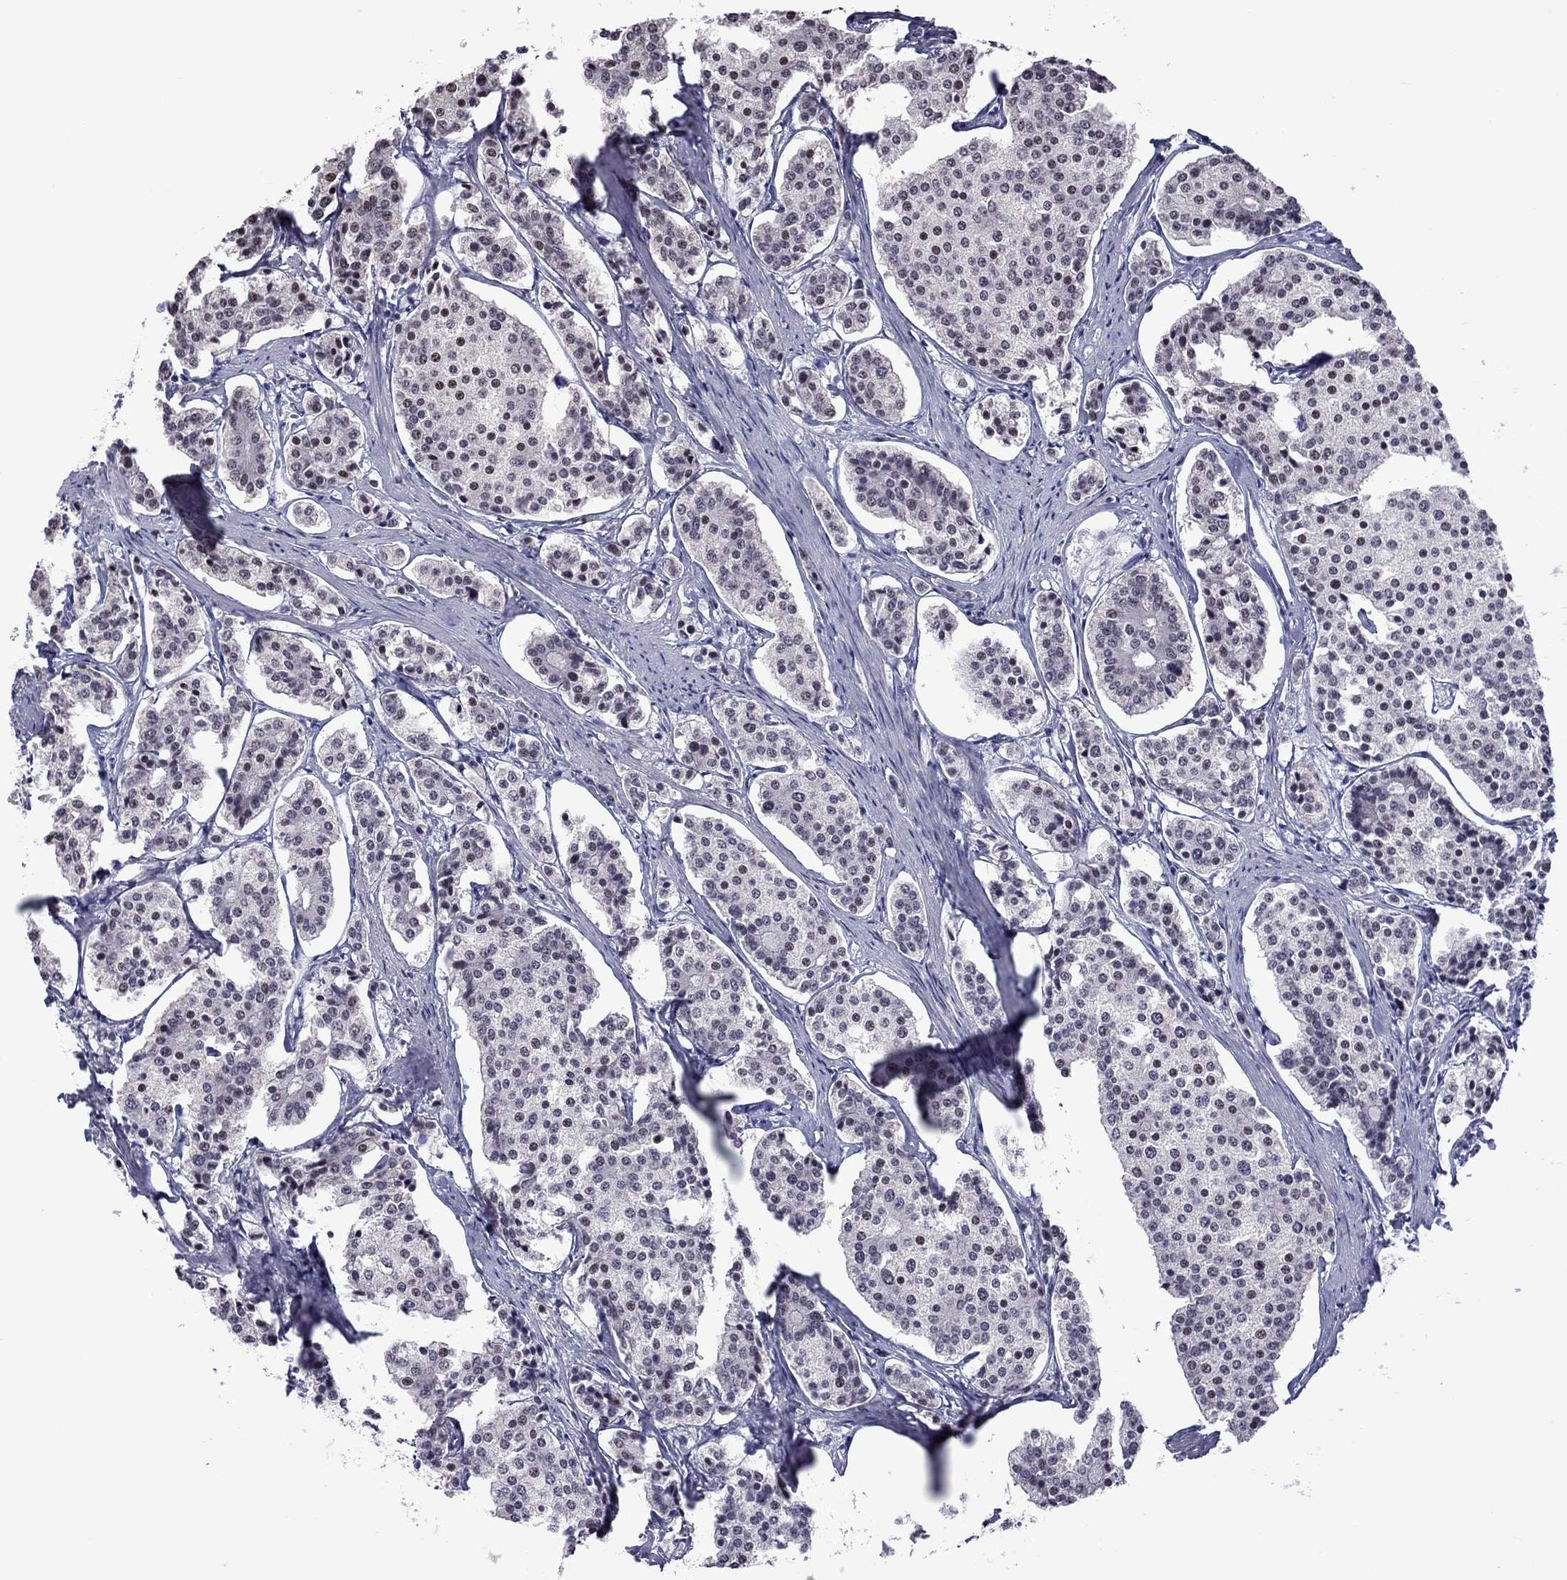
{"staining": {"intensity": "moderate", "quantity": "<25%", "location": "nuclear"}, "tissue": "carcinoid", "cell_type": "Tumor cells", "image_type": "cancer", "snomed": [{"axis": "morphology", "description": "Carcinoid, malignant, NOS"}, {"axis": "topography", "description": "Small intestine"}], "caption": "IHC histopathology image of human carcinoid stained for a protein (brown), which exhibits low levels of moderate nuclear positivity in approximately <25% of tumor cells.", "gene": "PPP1R3A", "patient": {"sex": "female", "age": 65}}